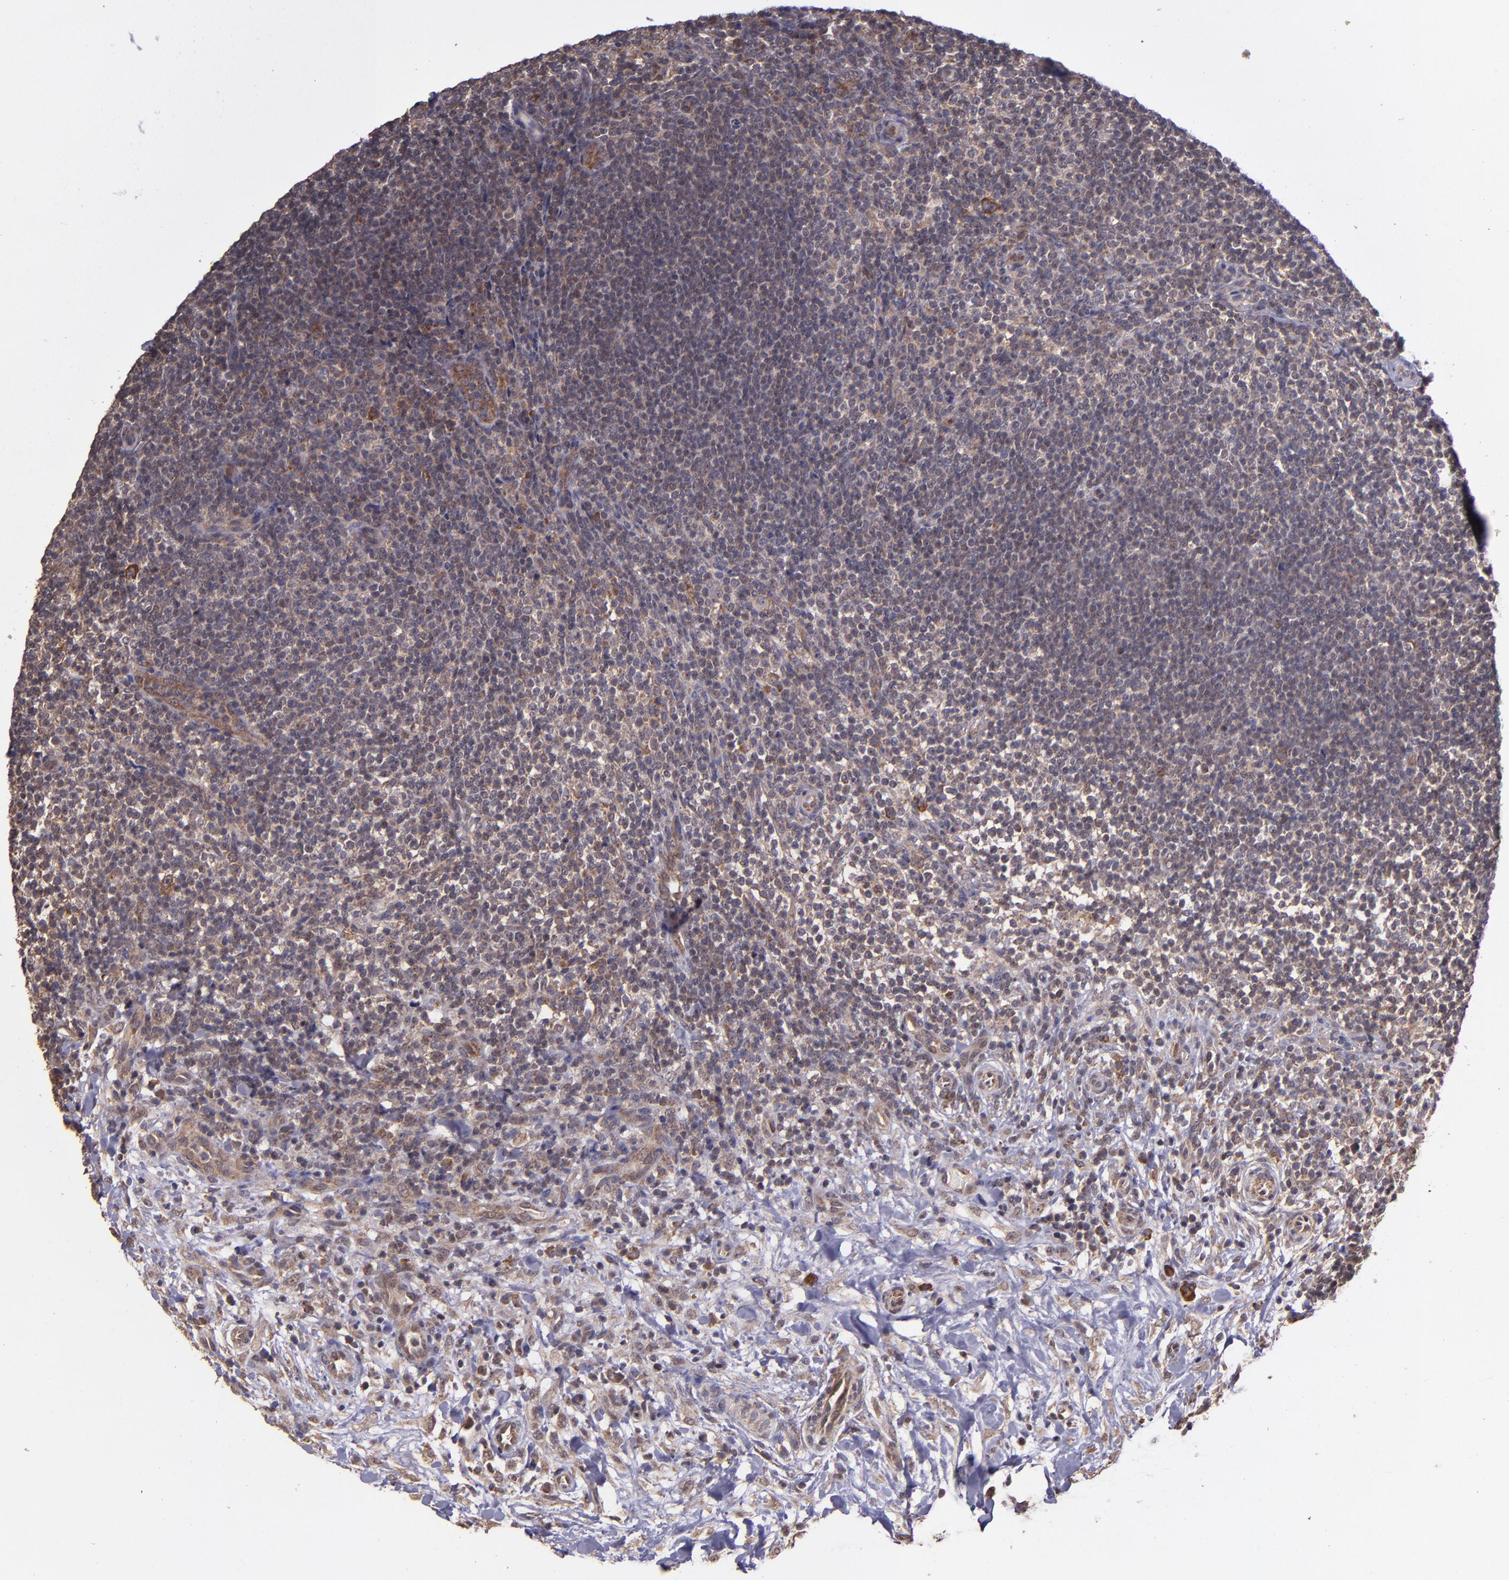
{"staining": {"intensity": "moderate", "quantity": "25%-75%", "location": "cytoplasmic/membranous"}, "tissue": "lymphoma", "cell_type": "Tumor cells", "image_type": "cancer", "snomed": [{"axis": "morphology", "description": "Malignant lymphoma, non-Hodgkin's type, Low grade"}, {"axis": "topography", "description": "Lymph node"}], "caption": "A micrograph of human malignant lymphoma, non-Hodgkin's type (low-grade) stained for a protein reveals moderate cytoplasmic/membranous brown staining in tumor cells.", "gene": "USP51", "patient": {"sex": "female", "age": 76}}